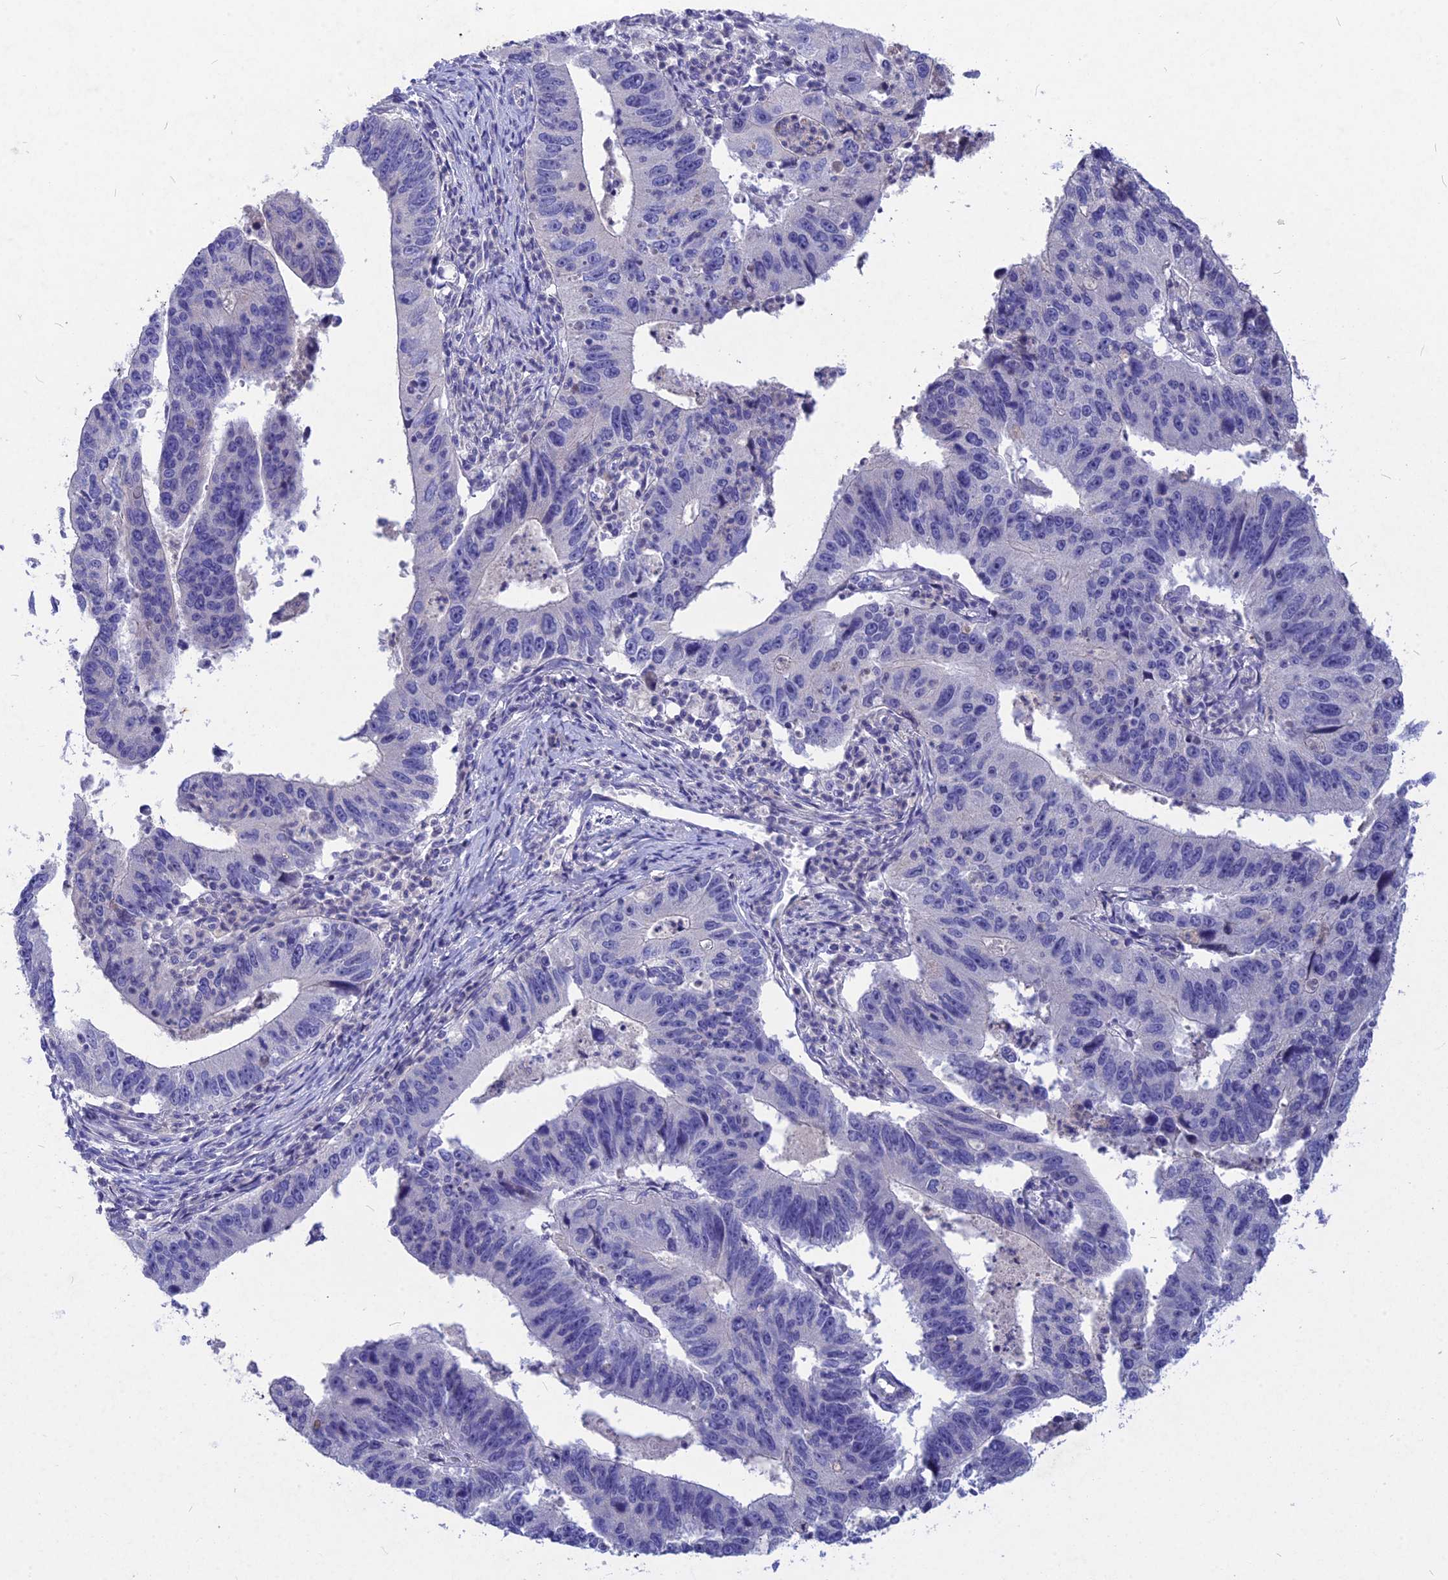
{"staining": {"intensity": "negative", "quantity": "none", "location": "none"}, "tissue": "stomach cancer", "cell_type": "Tumor cells", "image_type": "cancer", "snomed": [{"axis": "morphology", "description": "Adenocarcinoma, NOS"}, {"axis": "topography", "description": "Stomach"}], "caption": "High magnification brightfield microscopy of stomach adenocarcinoma stained with DAB (3,3'-diaminobenzidine) (brown) and counterstained with hematoxylin (blue): tumor cells show no significant staining.", "gene": "DEFB119", "patient": {"sex": "male", "age": 59}}